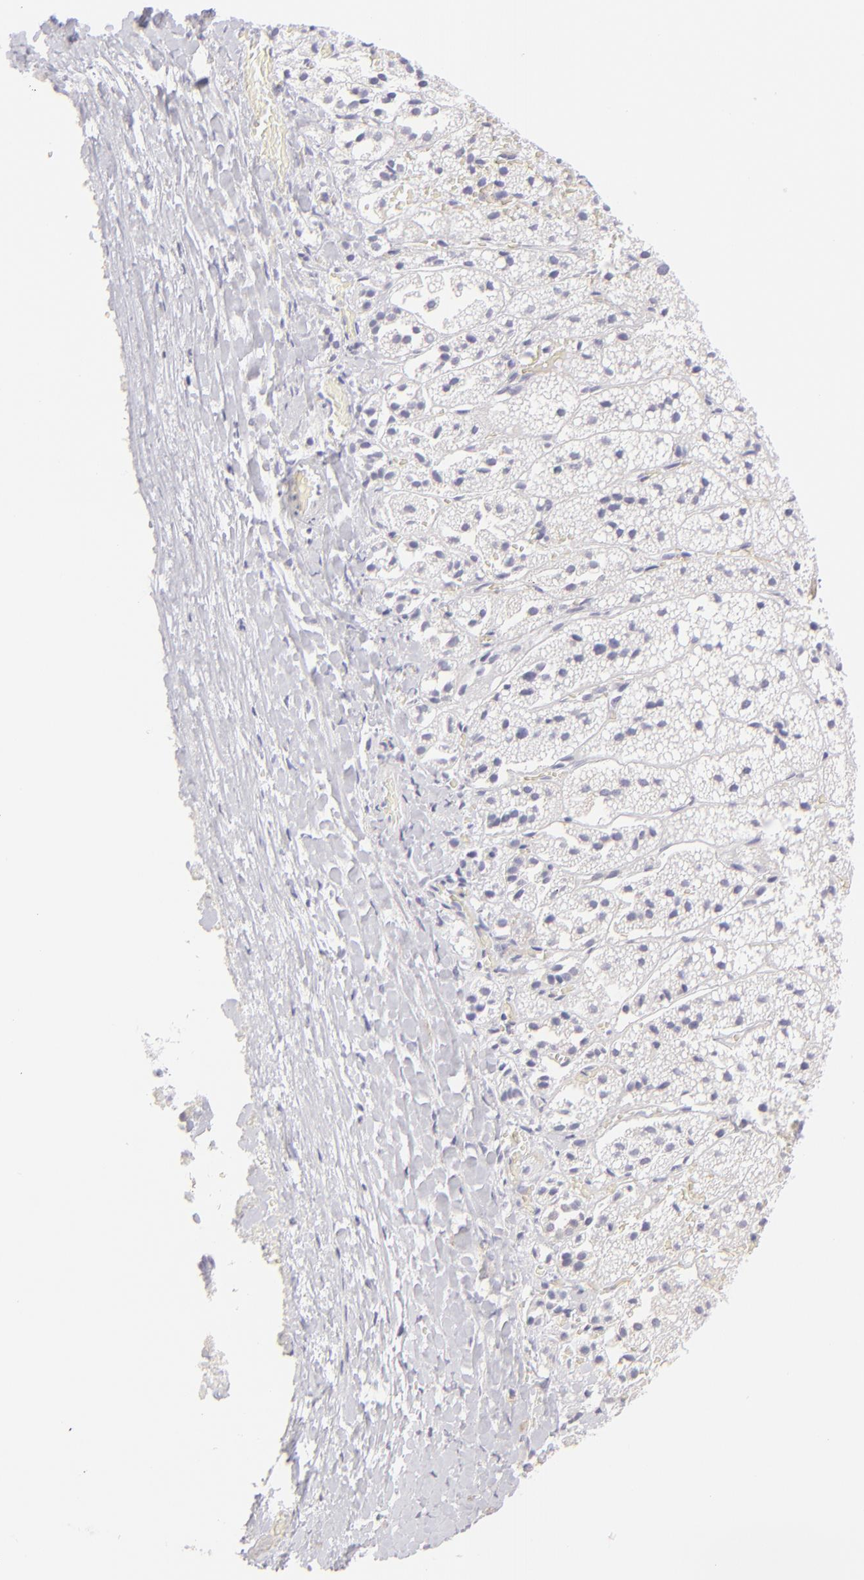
{"staining": {"intensity": "negative", "quantity": "none", "location": "none"}, "tissue": "adrenal gland", "cell_type": "Glandular cells", "image_type": "normal", "snomed": [{"axis": "morphology", "description": "Normal tissue, NOS"}, {"axis": "topography", "description": "Adrenal gland"}], "caption": "IHC of unremarkable adrenal gland reveals no positivity in glandular cells. (IHC, brightfield microscopy, high magnification).", "gene": "CLDN4", "patient": {"sex": "female", "age": 44}}